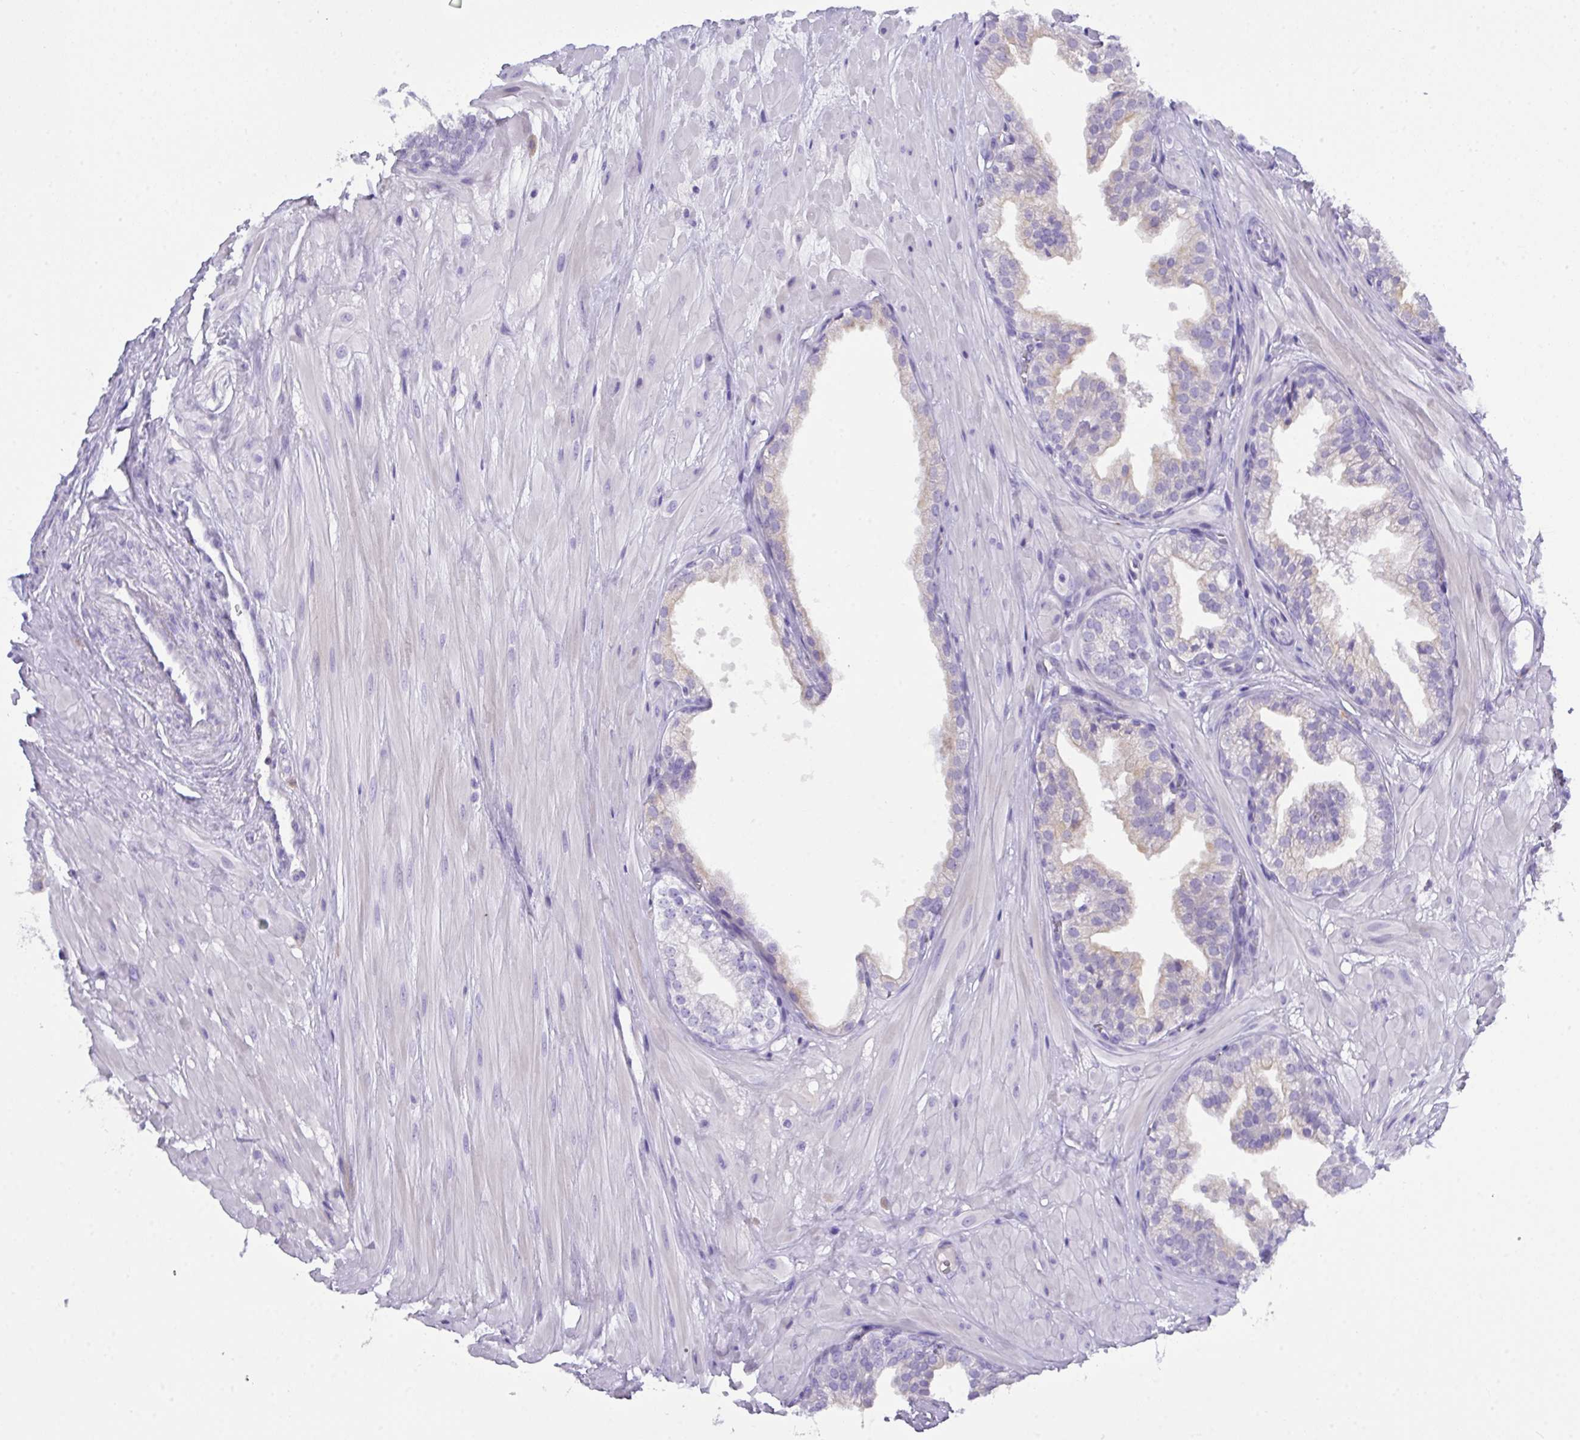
{"staining": {"intensity": "negative", "quantity": "none", "location": "none"}, "tissue": "prostate", "cell_type": "Glandular cells", "image_type": "normal", "snomed": [{"axis": "morphology", "description": "Normal tissue, NOS"}, {"axis": "topography", "description": "Prostate"}, {"axis": "topography", "description": "Peripheral nerve tissue"}], "caption": "DAB (3,3'-diaminobenzidine) immunohistochemical staining of unremarkable human prostate reveals no significant expression in glandular cells.", "gene": "MRM2", "patient": {"sex": "male", "age": 55}}